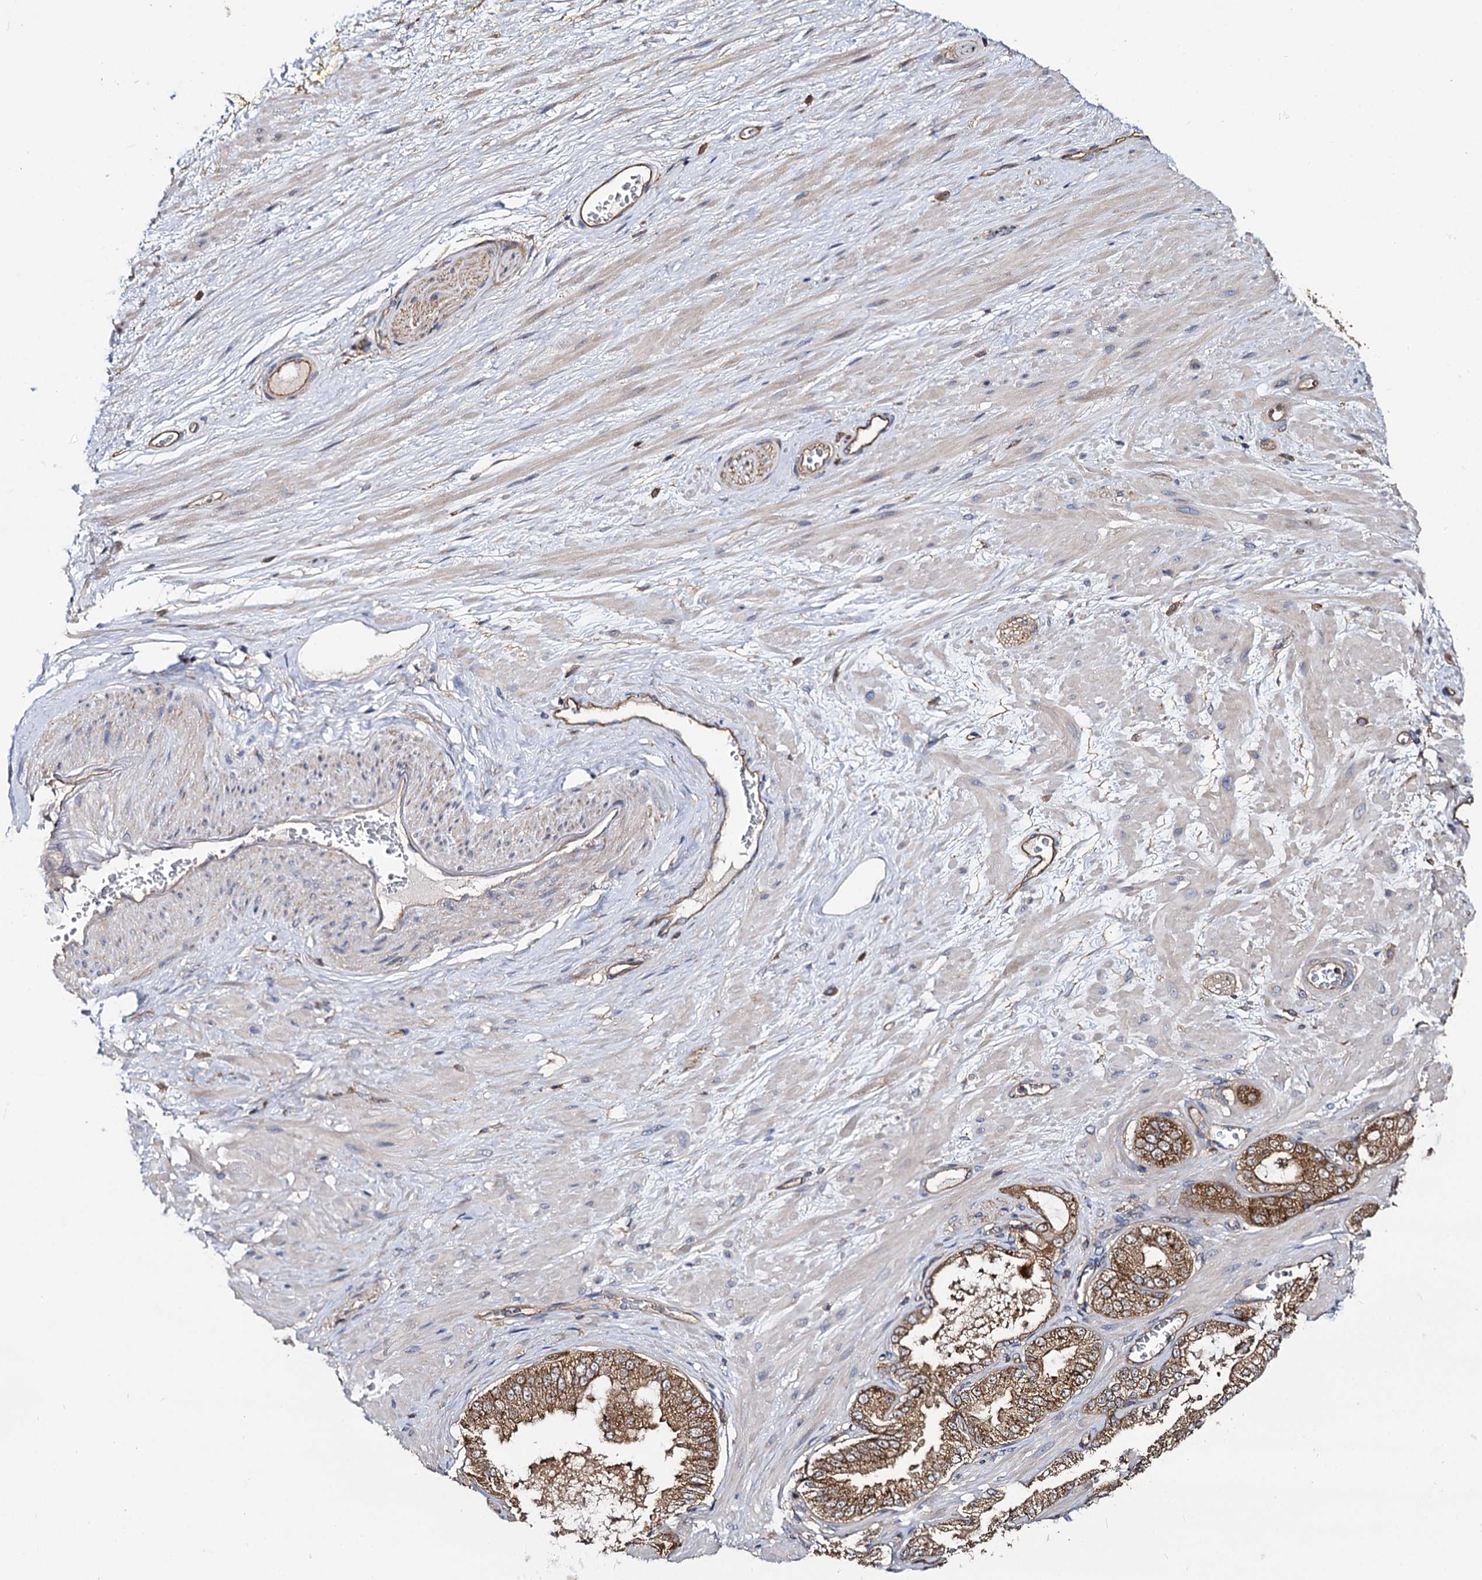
{"staining": {"intensity": "weak", "quantity": ">75%", "location": "cytoplasmic/membranous"}, "tissue": "adipose tissue", "cell_type": "Adipocytes", "image_type": "normal", "snomed": [{"axis": "morphology", "description": "Normal tissue, NOS"}, {"axis": "morphology", "description": "Adenocarcinoma, Low grade"}, {"axis": "topography", "description": "Prostate"}, {"axis": "topography", "description": "Peripheral nerve tissue"}], "caption": "Immunohistochemical staining of benign adipose tissue shows >75% levels of weak cytoplasmic/membranous protein positivity in about >75% of adipocytes.", "gene": "IDI1", "patient": {"sex": "male", "age": 63}}